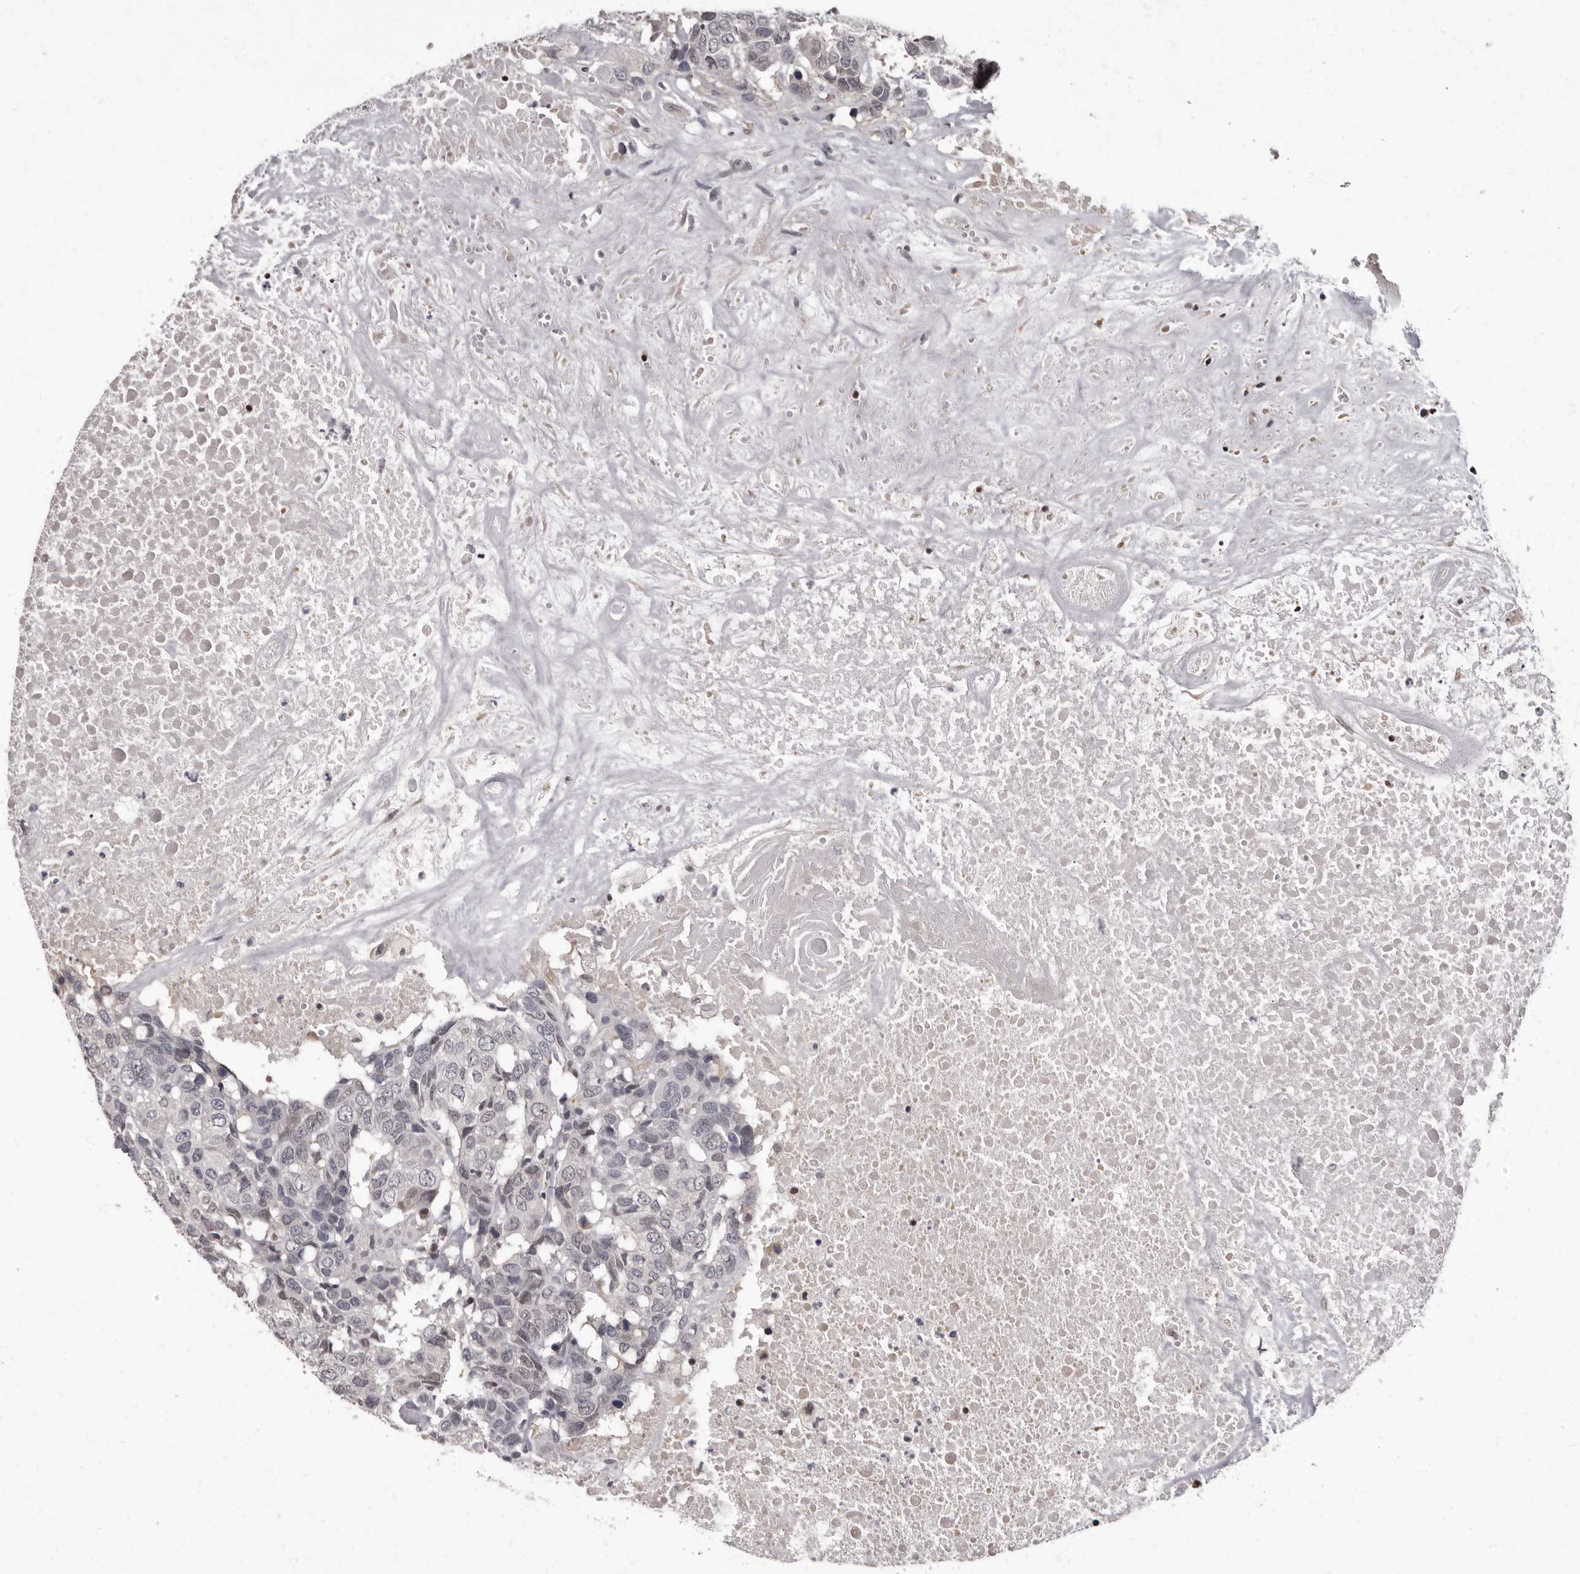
{"staining": {"intensity": "weak", "quantity": "<25%", "location": "nuclear"}, "tissue": "head and neck cancer", "cell_type": "Tumor cells", "image_type": "cancer", "snomed": [{"axis": "morphology", "description": "Squamous cell carcinoma, NOS"}, {"axis": "topography", "description": "Head-Neck"}], "caption": "IHC histopathology image of human head and neck squamous cell carcinoma stained for a protein (brown), which exhibits no positivity in tumor cells.", "gene": "C1orf50", "patient": {"sex": "male", "age": 66}}